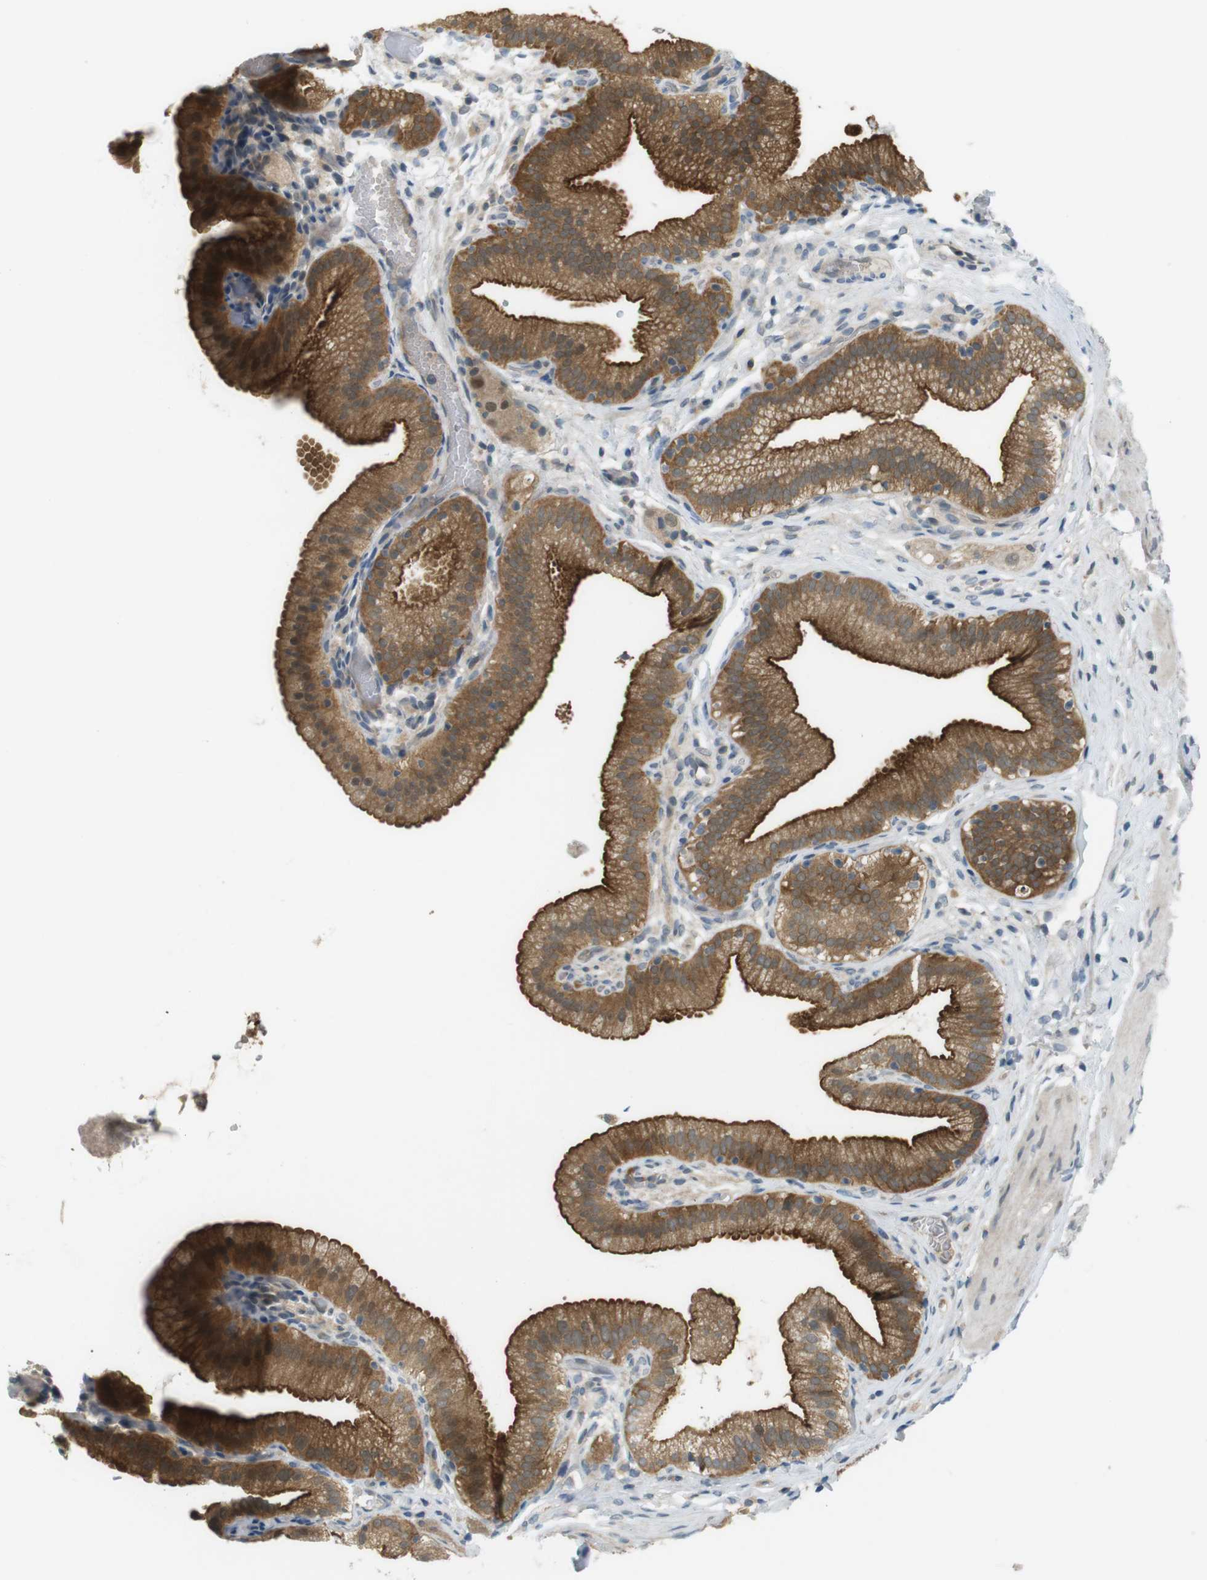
{"staining": {"intensity": "strong", "quantity": ">75%", "location": "cytoplasmic/membranous"}, "tissue": "gallbladder", "cell_type": "Glandular cells", "image_type": "normal", "snomed": [{"axis": "morphology", "description": "Normal tissue, NOS"}, {"axis": "topography", "description": "Gallbladder"}], "caption": "Immunohistochemistry of normal human gallbladder demonstrates high levels of strong cytoplasmic/membranous staining in about >75% of glandular cells.", "gene": "ZDHHC20", "patient": {"sex": "male", "age": 54}}